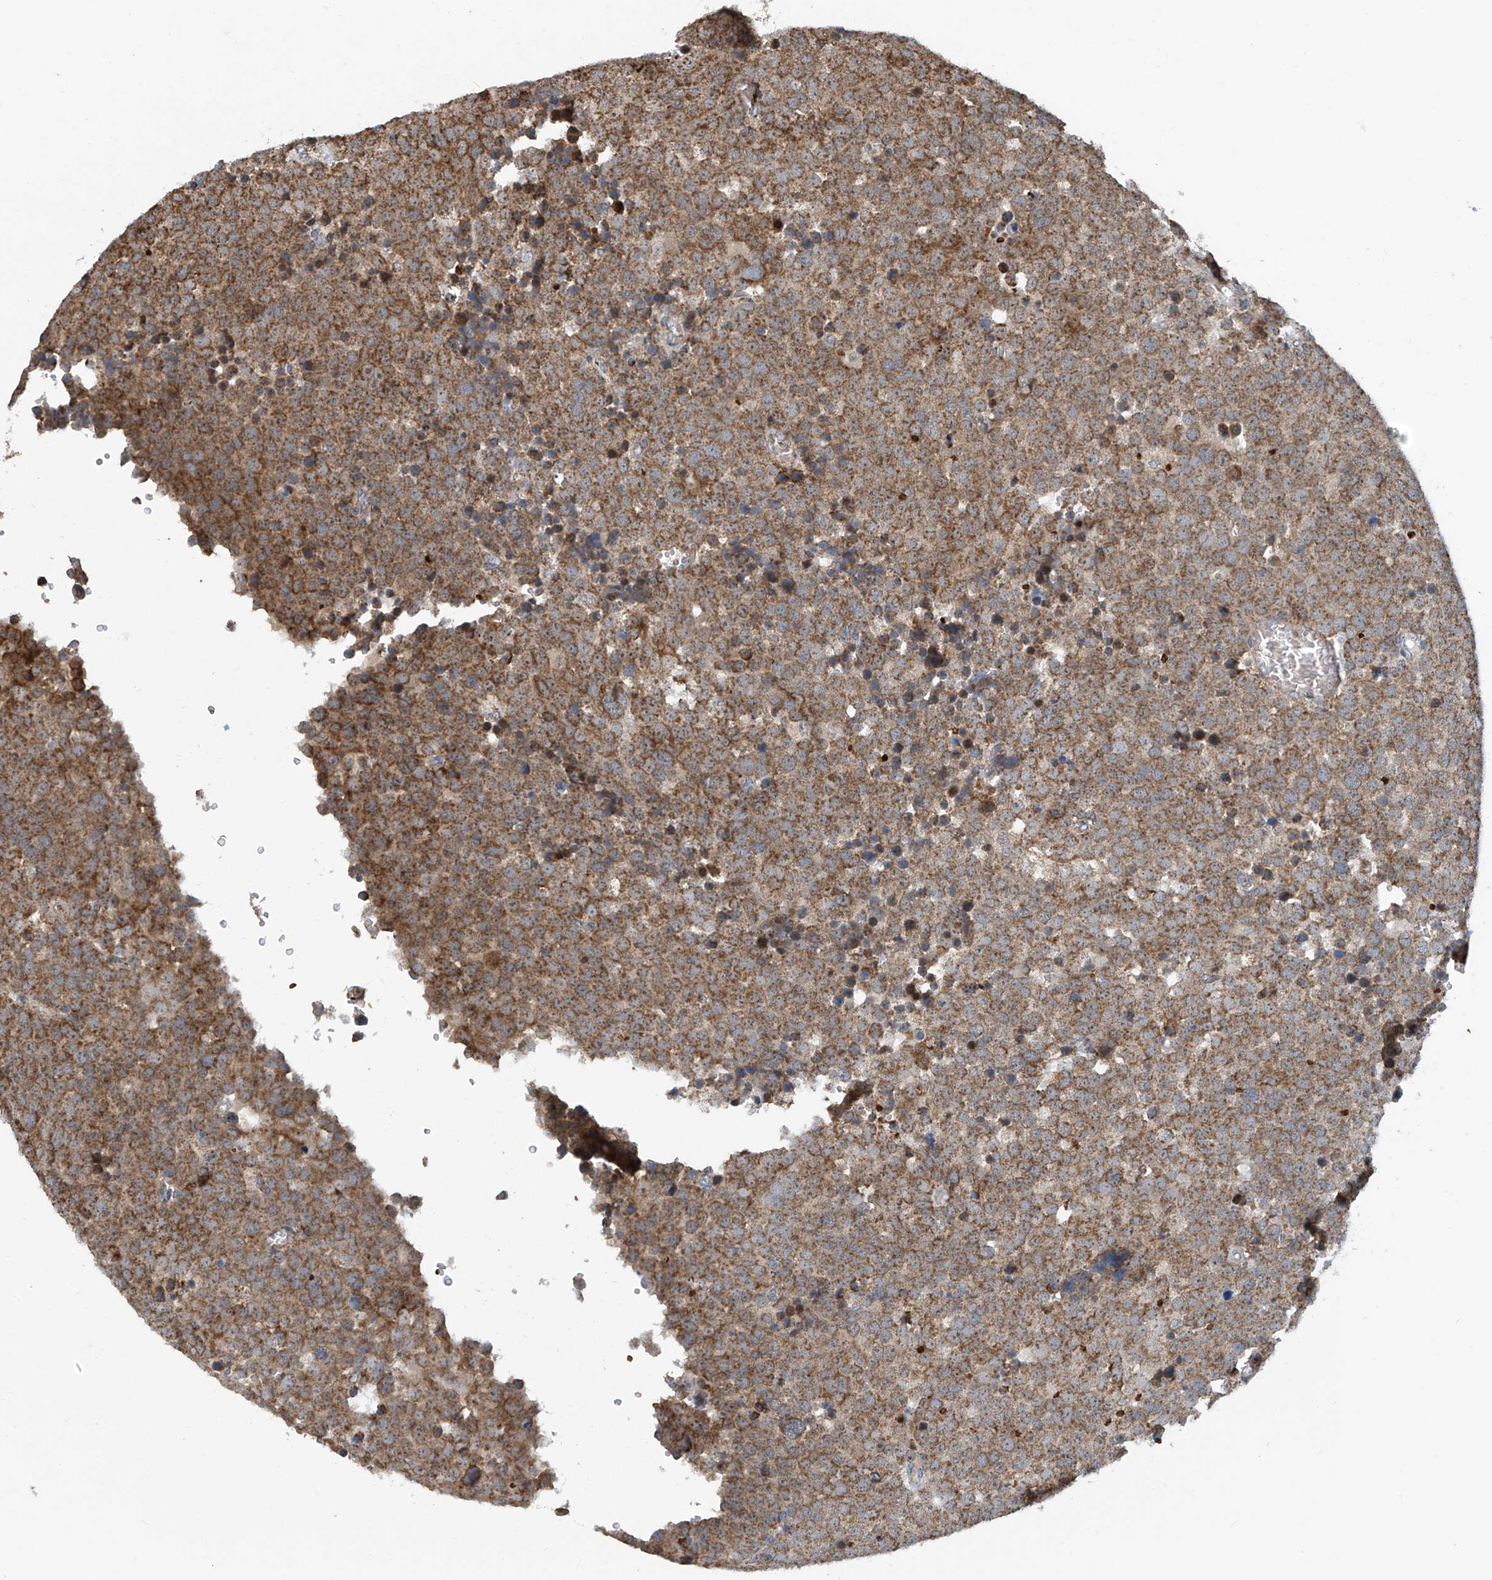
{"staining": {"intensity": "moderate", "quantity": ">75%", "location": "cytoplasmic/membranous"}, "tissue": "testis cancer", "cell_type": "Tumor cells", "image_type": "cancer", "snomed": [{"axis": "morphology", "description": "Seminoma, NOS"}, {"axis": "topography", "description": "Testis"}], "caption": "Testis seminoma tissue exhibits moderate cytoplasmic/membranous positivity in approximately >75% of tumor cells, visualized by immunohistochemistry.", "gene": "COMMD1", "patient": {"sex": "male", "age": 71}}